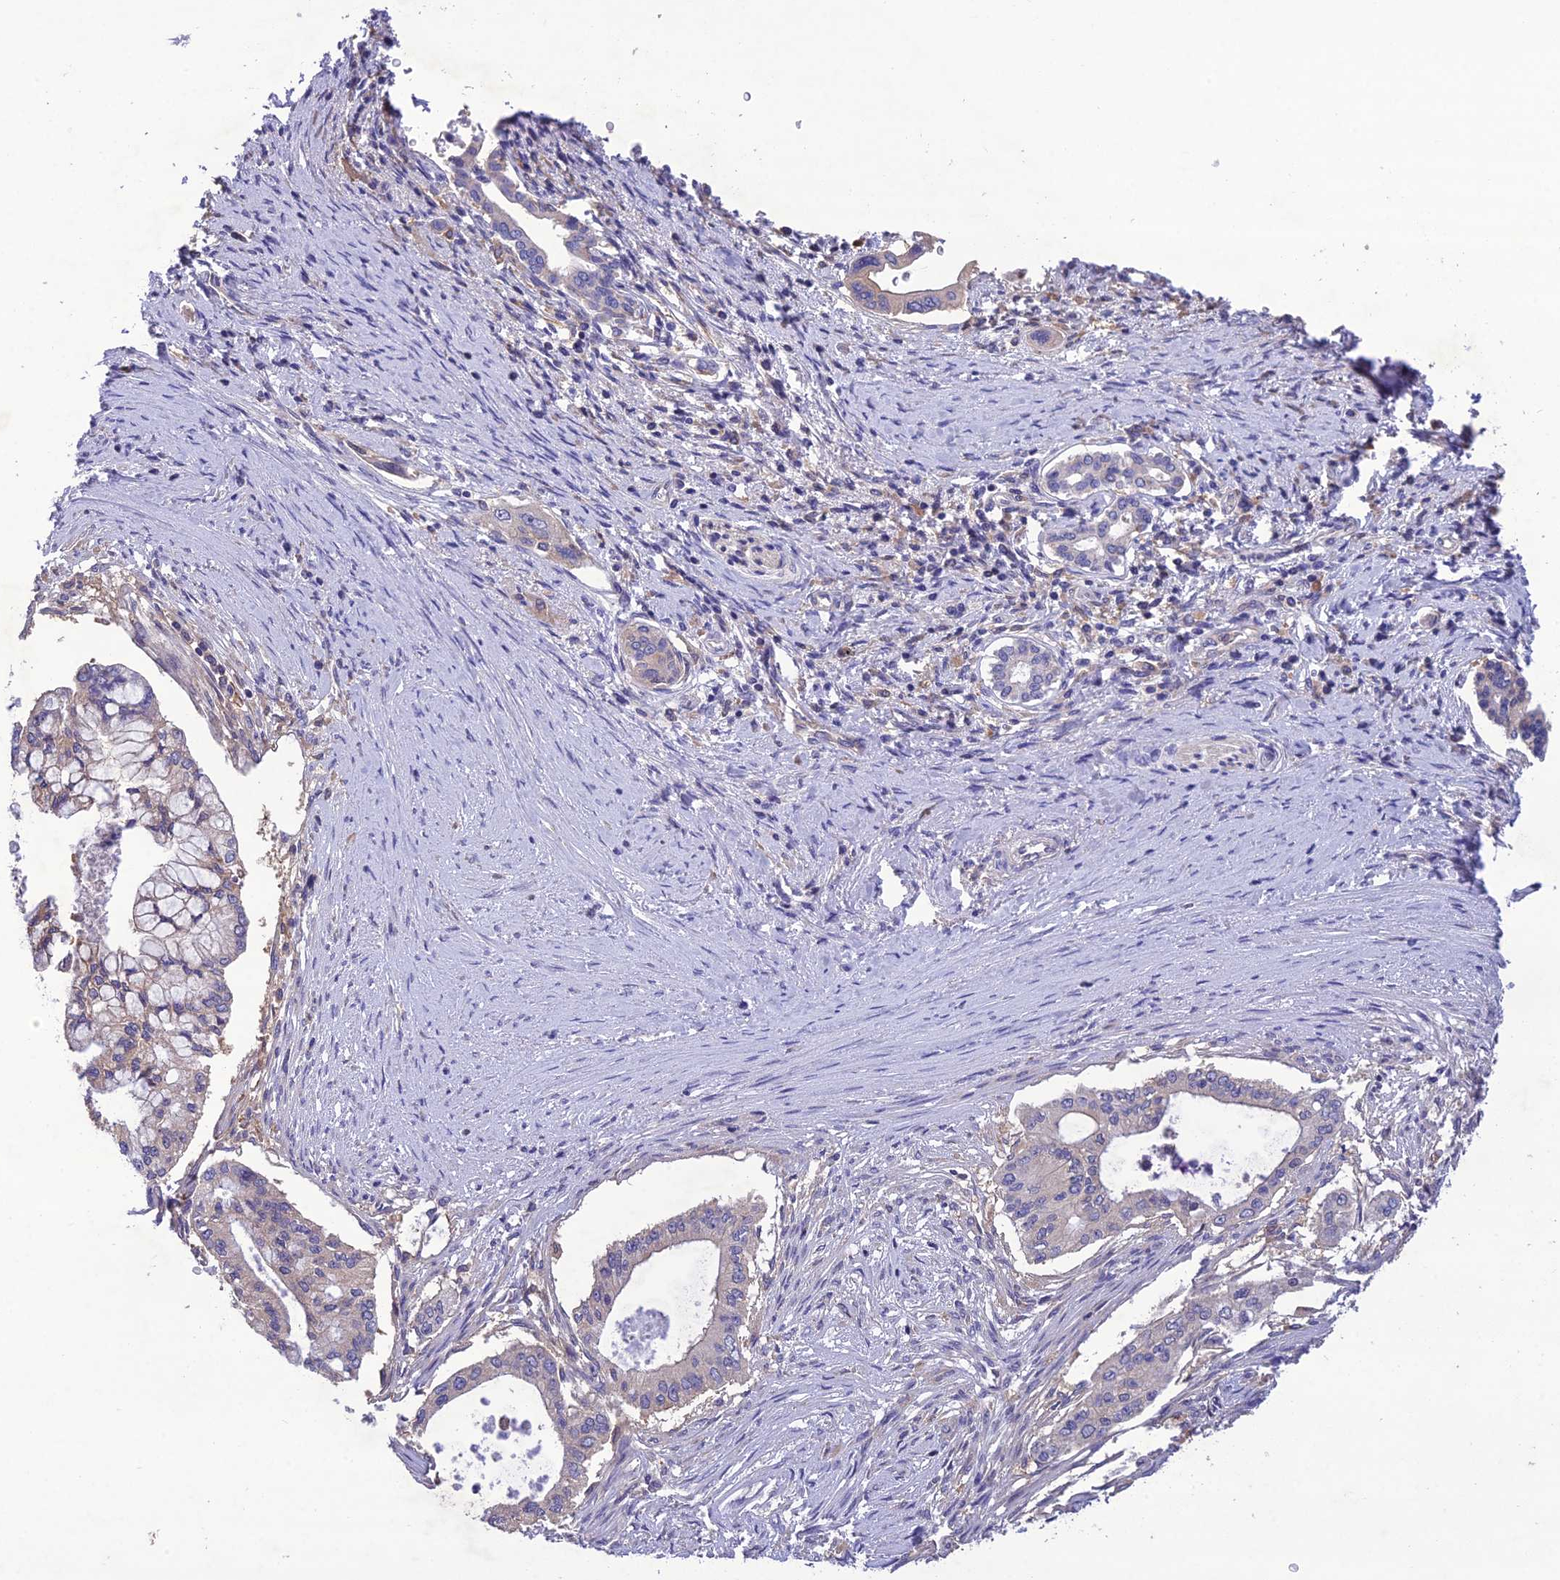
{"staining": {"intensity": "negative", "quantity": "none", "location": "none"}, "tissue": "pancreatic cancer", "cell_type": "Tumor cells", "image_type": "cancer", "snomed": [{"axis": "morphology", "description": "Adenocarcinoma, NOS"}, {"axis": "topography", "description": "Pancreas"}], "caption": "A photomicrograph of human adenocarcinoma (pancreatic) is negative for staining in tumor cells. (DAB (3,3'-diaminobenzidine) IHC visualized using brightfield microscopy, high magnification).", "gene": "SNX24", "patient": {"sex": "male", "age": 46}}